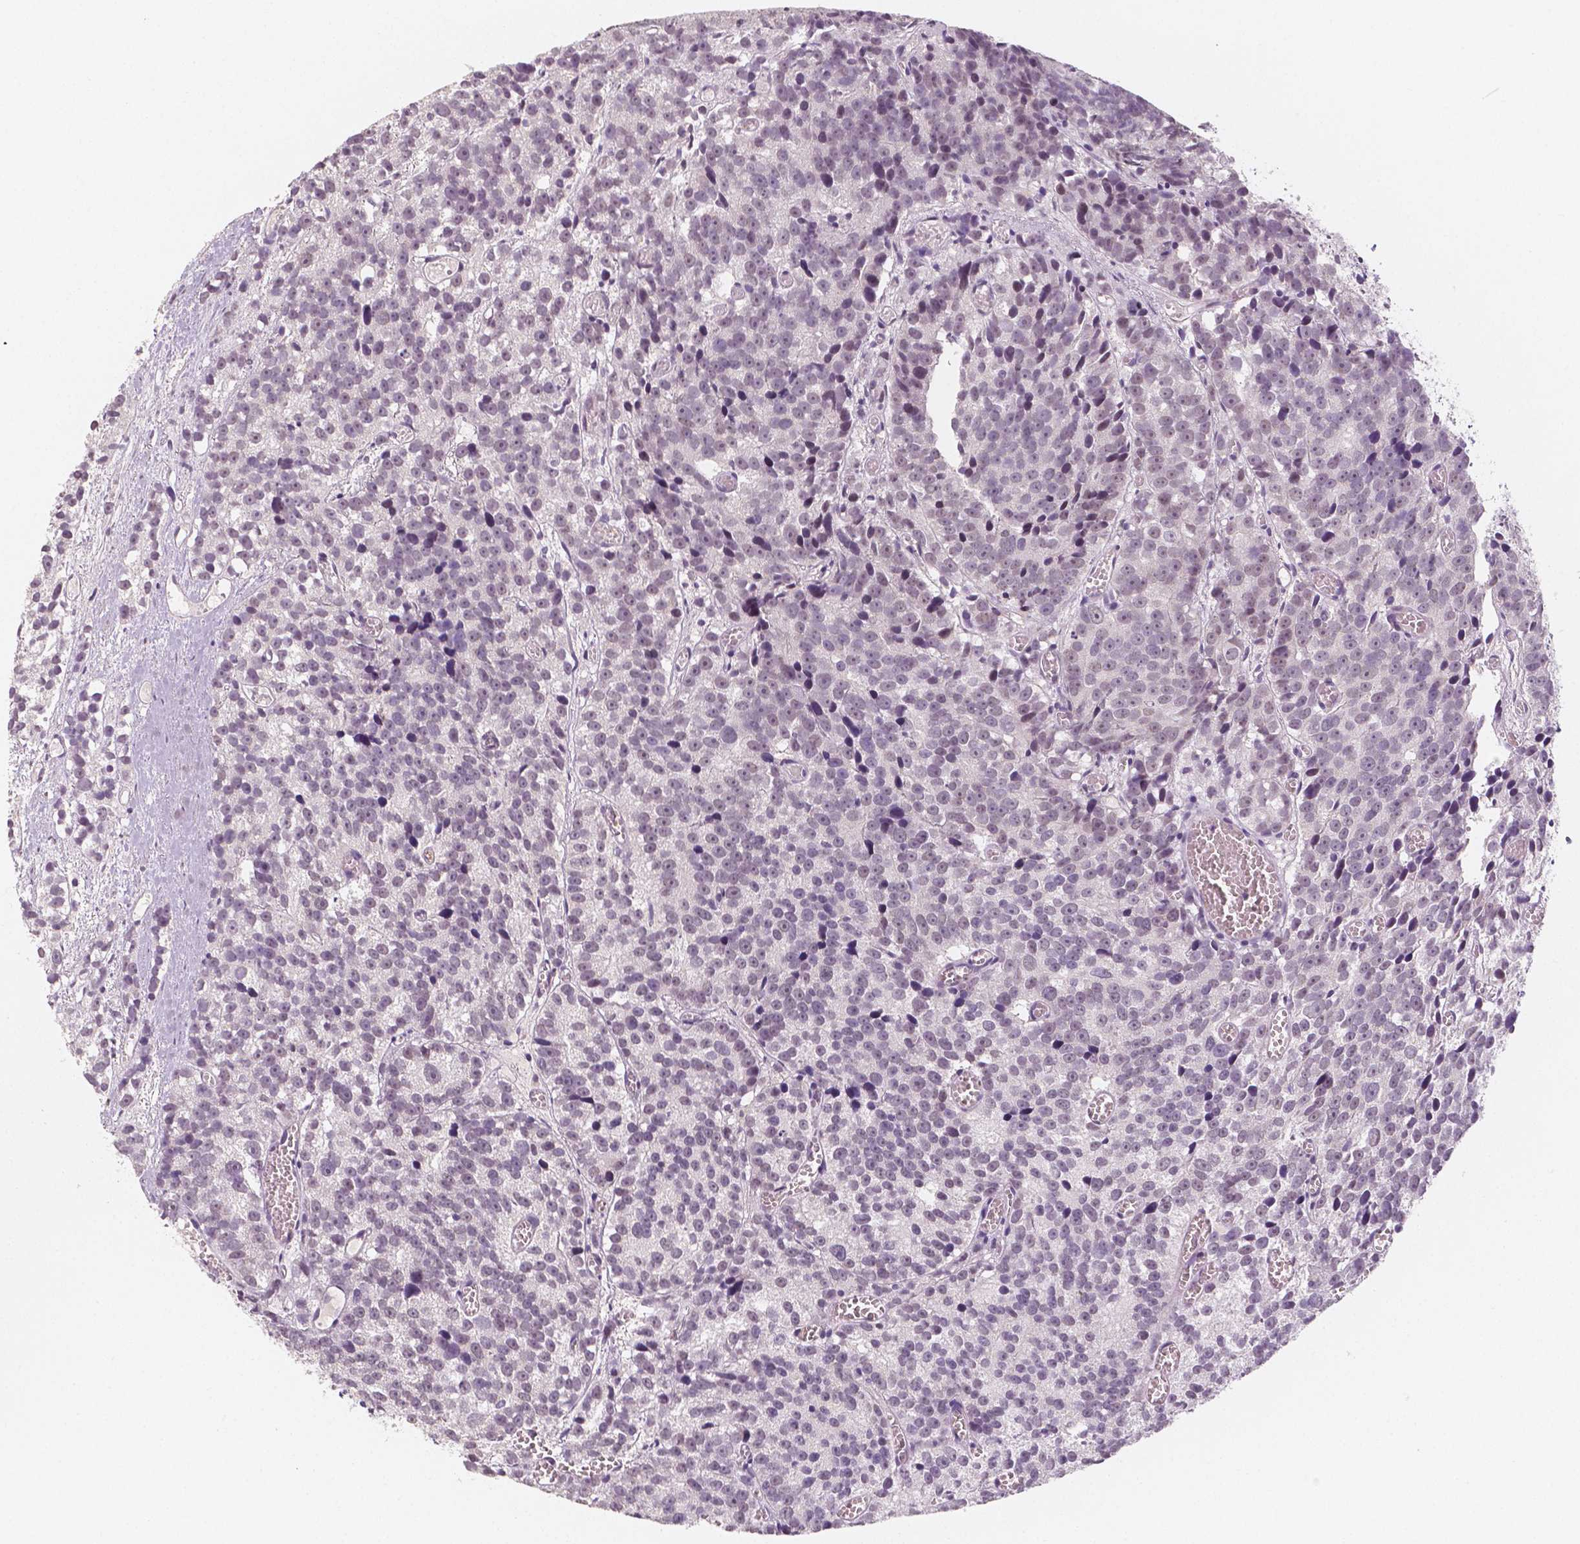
{"staining": {"intensity": "negative", "quantity": "none", "location": "none"}, "tissue": "prostate cancer", "cell_type": "Tumor cells", "image_type": "cancer", "snomed": [{"axis": "morphology", "description": "Adenocarcinoma, High grade"}, {"axis": "topography", "description": "Prostate"}], "caption": "DAB (3,3'-diaminobenzidine) immunohistochemical staining of prostate high-grade adenocarcinoma reveals no significant staining in tumor cells.", "gene": "KDM5B", "patient": {"sex": "male", "age": 77}}